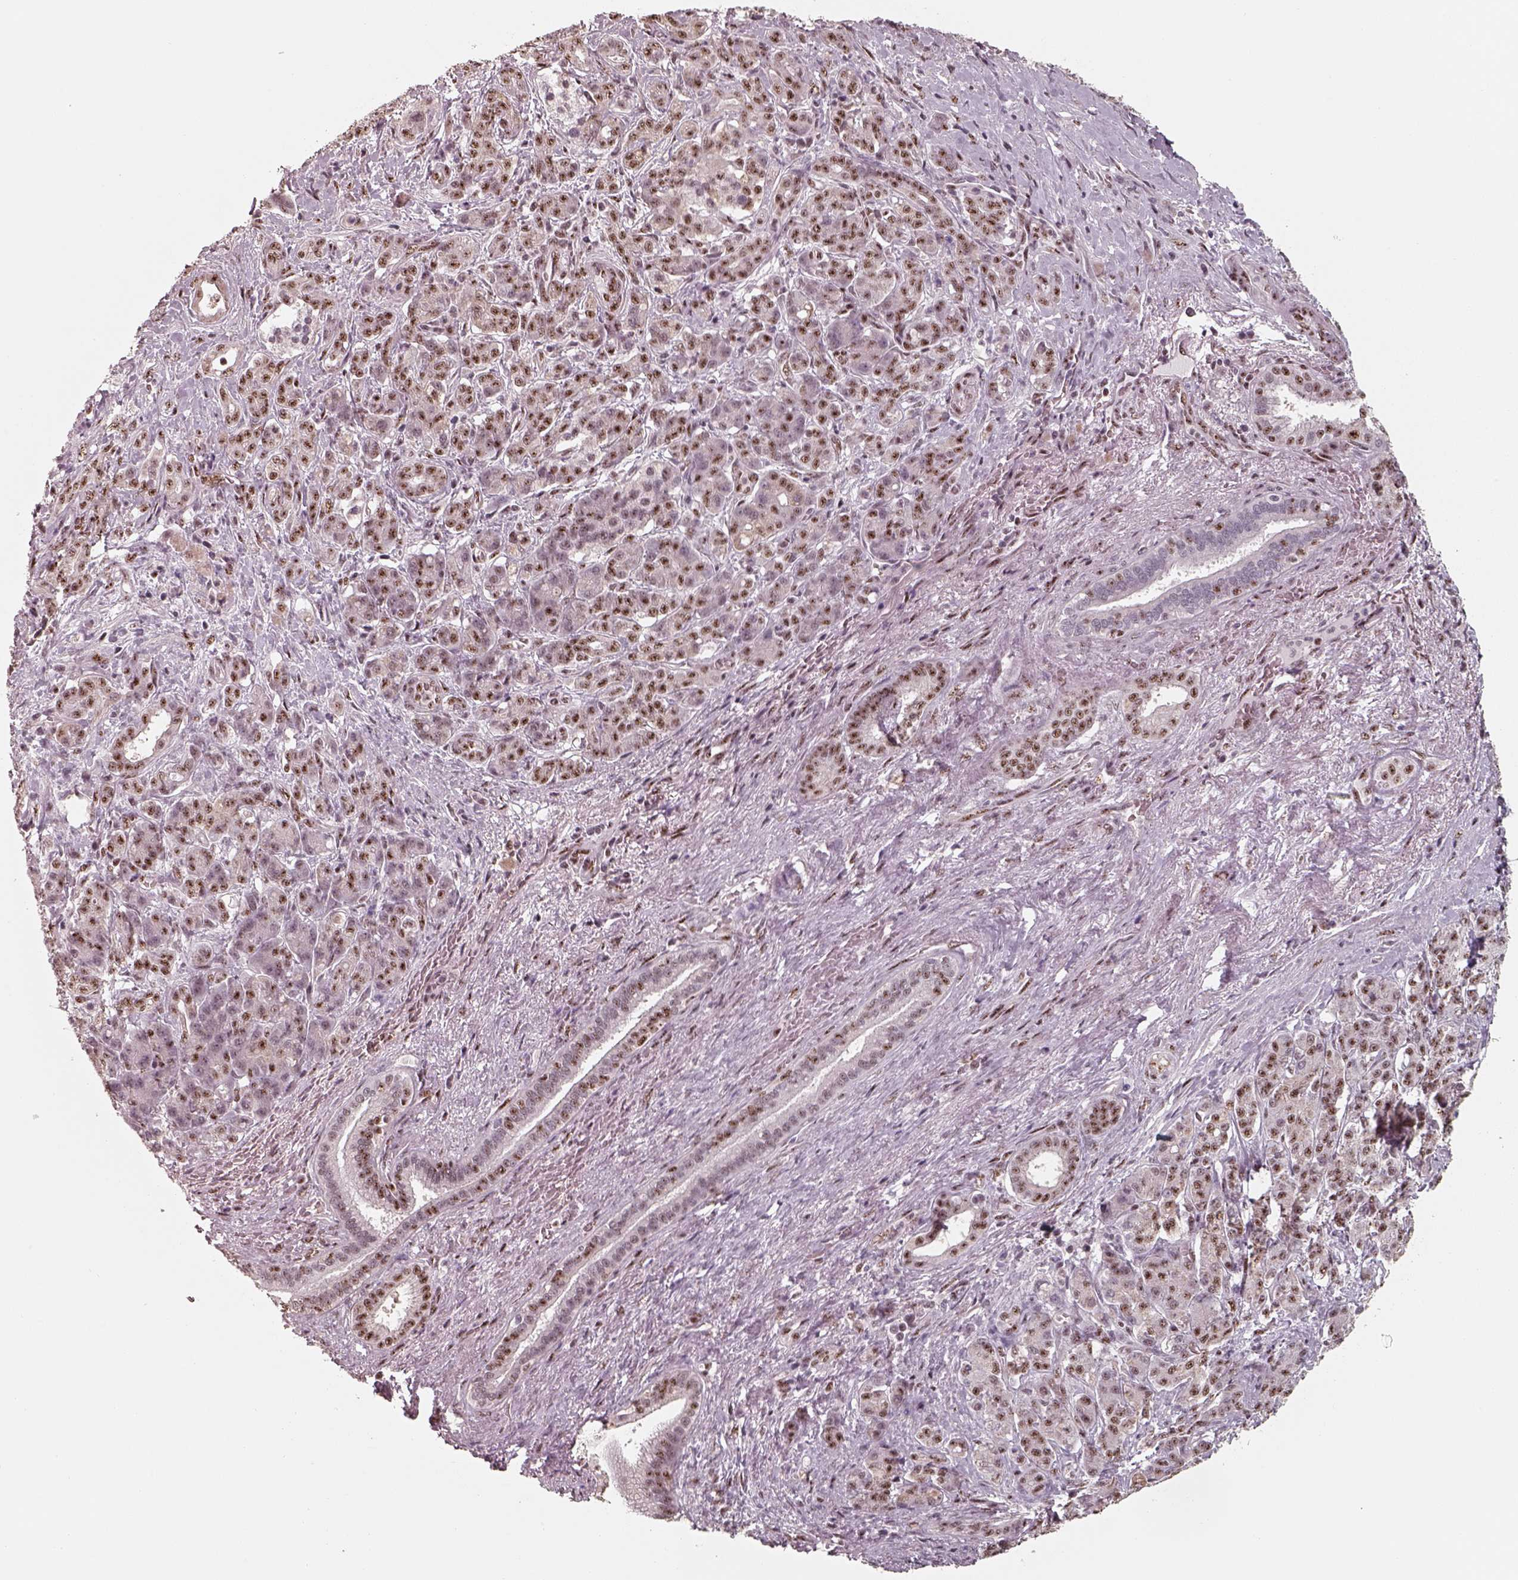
{"staining": {"intensity": "moderate", "quantity": ">75%", "location": "nuclear"}, "tissue": "pancreatic cancer", "cell_type": "Tumor cells", "image_type": "cancer", "snomed": [{"axis": "morphology", "description": "Normal tissue, NOS"}, {"axis": "morphology", "description": "Inflammation, NOS"}, {"axis": "morphology", "description": "Adenocarcinoma, NOS"}, {"axis": "topography", "description": "Pancreas"}], "caption": "The image shows staining of pancreatic cancer, revealing moderate nuclear protein expression (brown color) within tumor cells.", "gene": "ATXN7L3", "patient": {"sex": "male", "age": 57}}